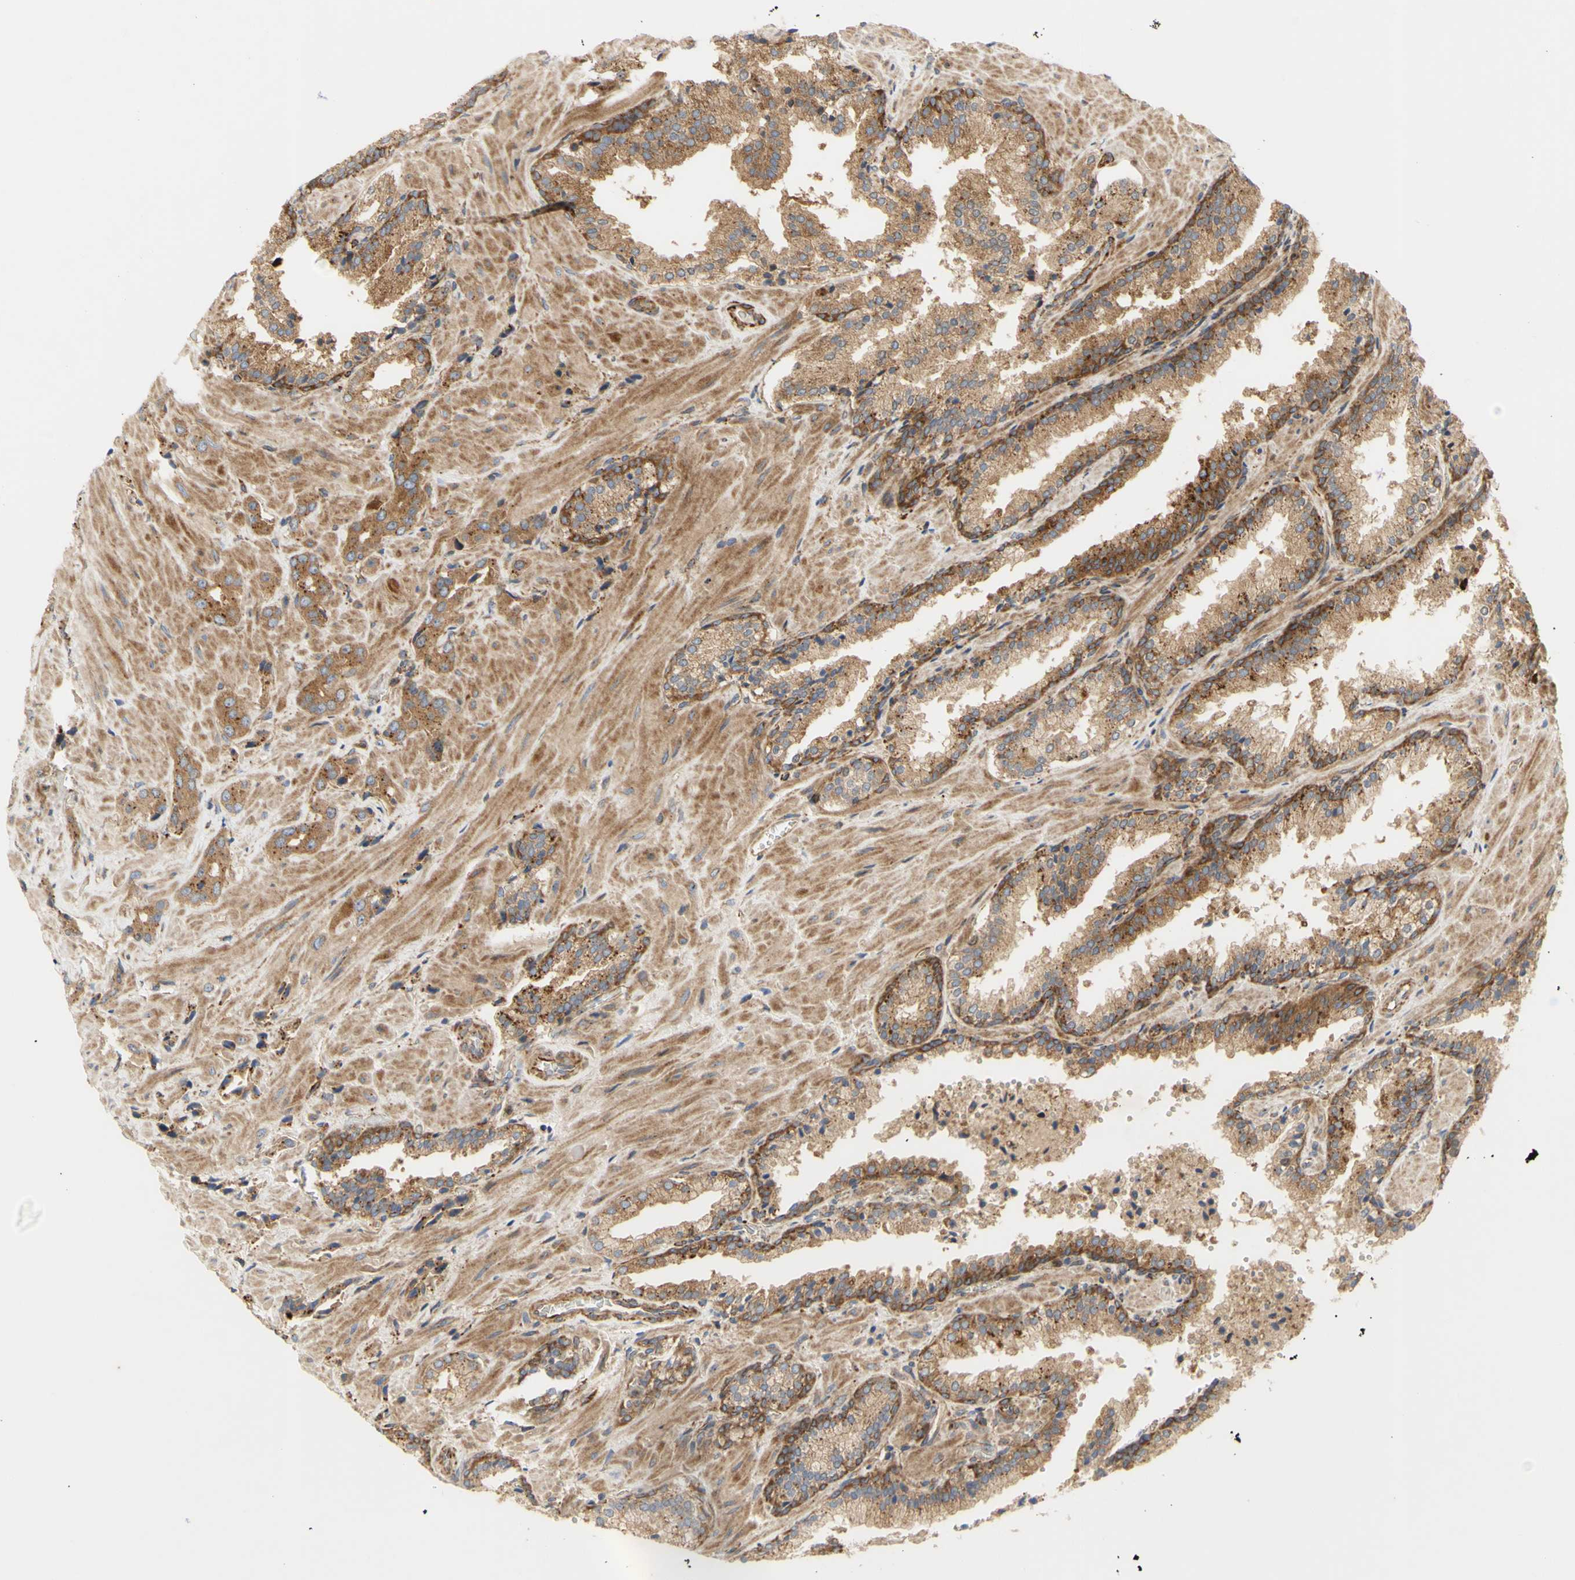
{"staining": {"intensity": "moderate", "quantity": ">75%", "location": "cytoplasmic/membranous"}, "tissue": "prostate cancer", "cell_type": "Tumor cells", "image_type": "cancer", "snomed": [{"axis": "morphology", "description": "Adenocarcinoma, High grade"}, {"axis": "topography", "description": "Prostate"}], "caption": "The image demonstrates staining of prostate adenocarcinoma (high-grade), revealing moderate cytoplasmic/membranous protein expression (brown color) within tumor cells.", "gene": "TUBG2", "patient": {"sex": "male", "age": 64}}